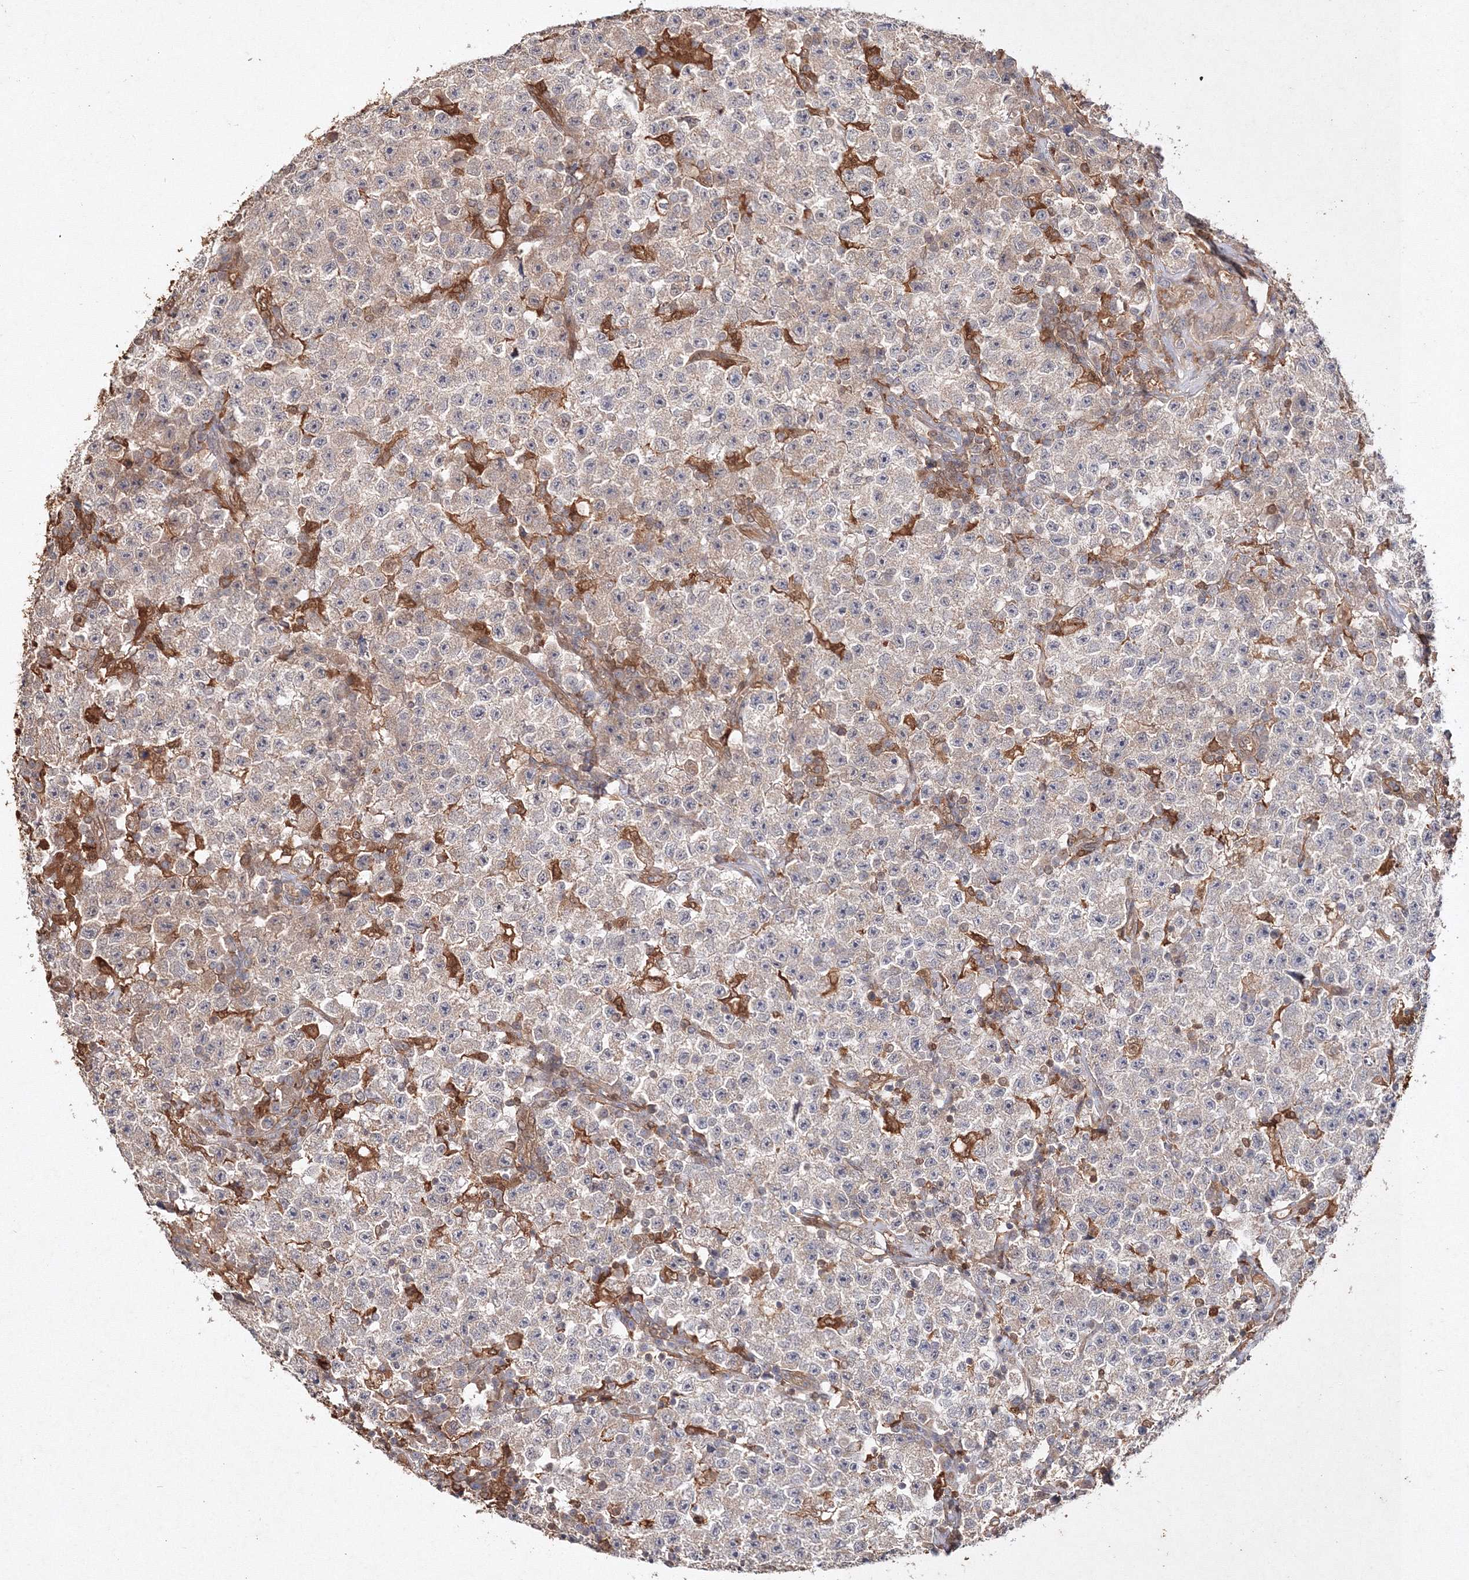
{"staining": {"intensity": "weak", "quantity": "<25%", "location": "cytoplasmic/membranous"}, "tissue": "testis cancer", "cell_type": "Tumor cells", "image_type": "cancer", "snomed": [{"axis": "morphology", "description": "Seminoma, NOS"}, {"axis": "topography", "description": "Testis"}], "caption": "A high-resolution histopathology image shows IHC staining of testis cancer, which demonstrates no significant staining in tumor cells.", "gene": "S100A11", "patient": {"sex": "male", "age": 22}}